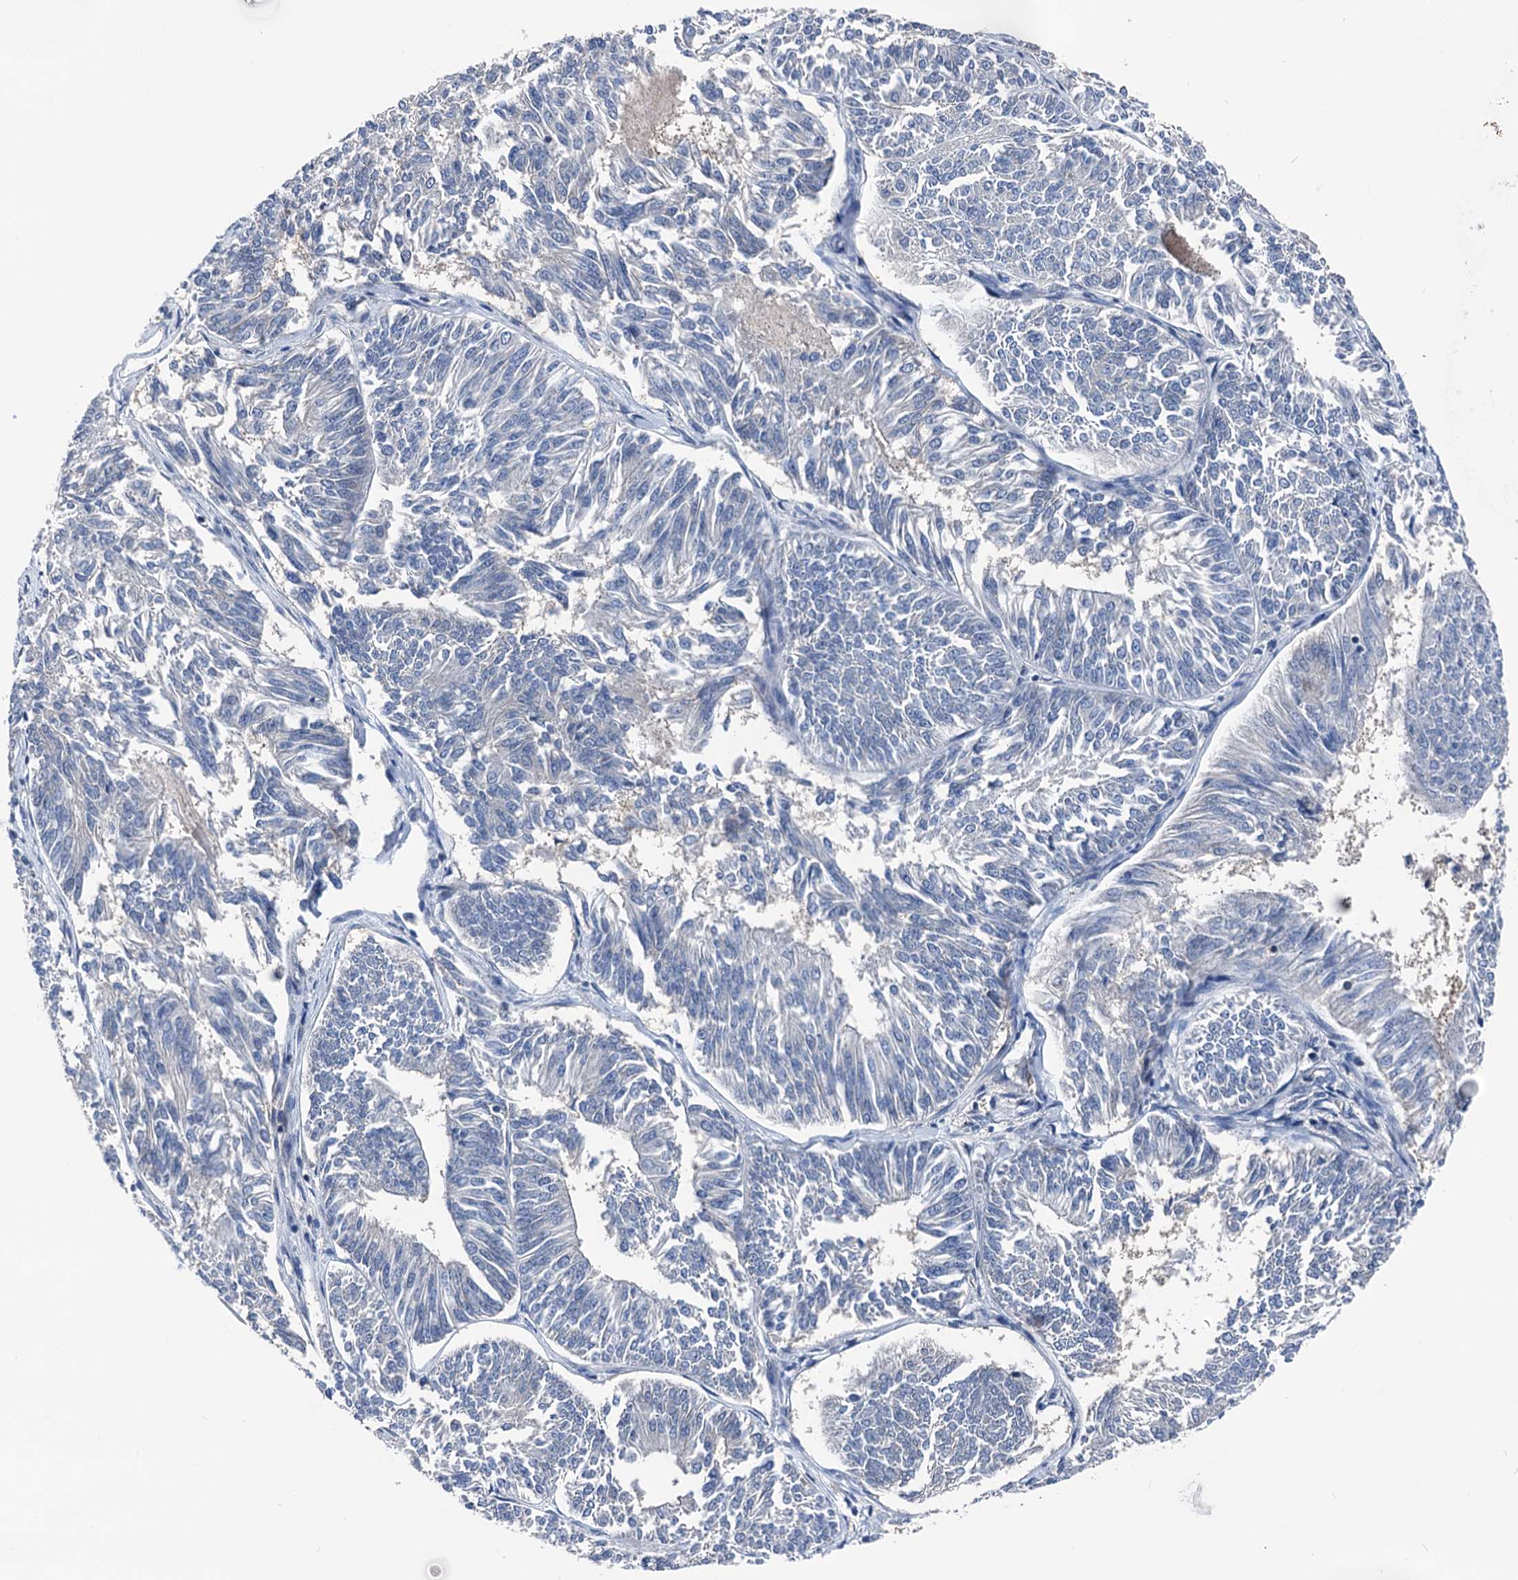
{"staining": {"intensity": "negative", "quantity": "none", "location": "none"}, "tissue": "endometrial cancer", "cell_type": "Tumor cells", "image_type": "cancer", "snomed": [{"axis": "morphology", "description": "Adenocarcinoma, NOS"}, {"axis": "topography", "description": "Endometrium"}], "caption": "Endometrial cancer was stained to show a protein in brown. There is no significant staining in tumor cells.", "gene": "GLO1", "patient": {"sex": "female", "age": 58}}